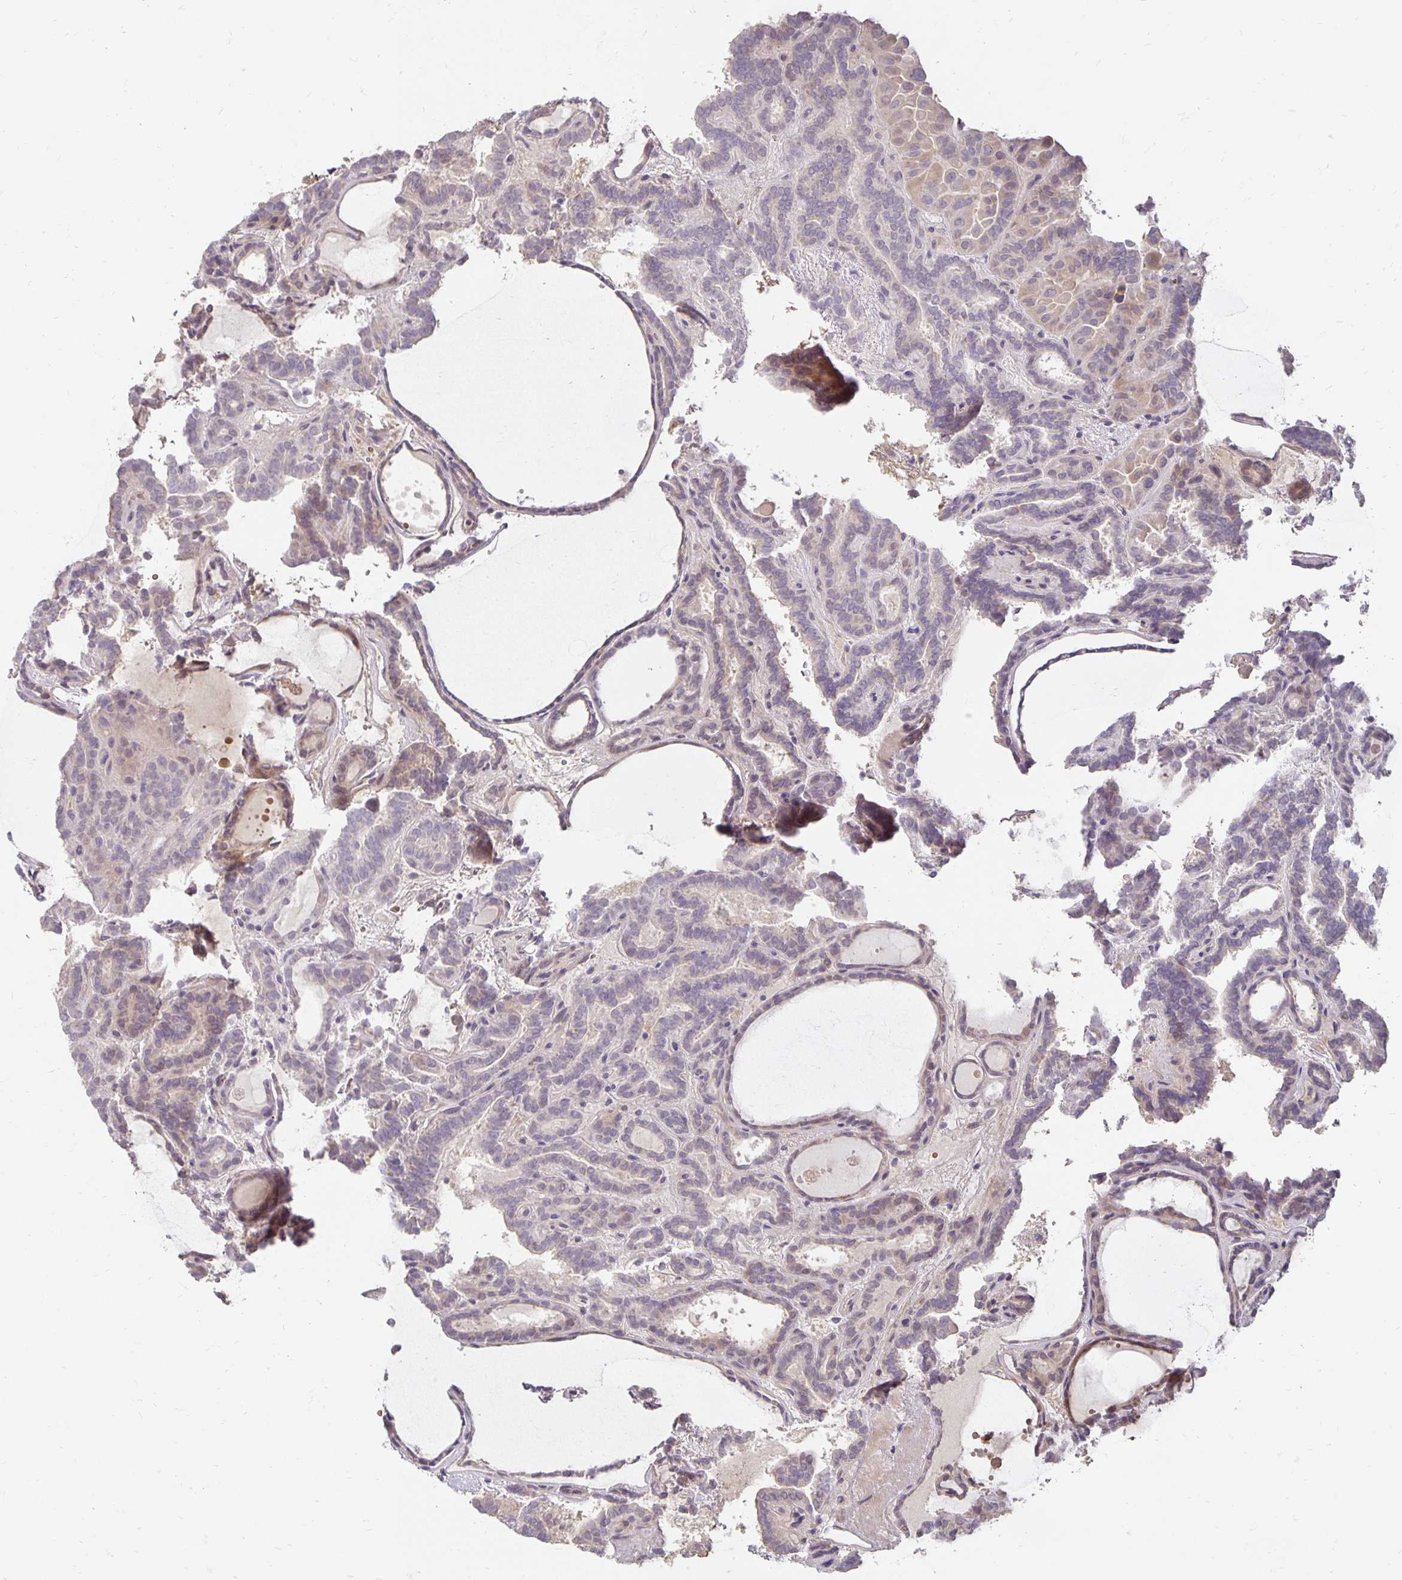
{"staining": {"intensity": "weak", "quantity": "<25%", "location": "cytoplasmic/membranous"}, "tissue": "thyroid cancer", "cell_type": "Tumor cells", "image_type": "cancer", "snomed": [{"axis": "morphology", "description": "Papillary adenocarcinoma, NOS"}, {"axis": "topography", "description": "Thyroid gland"}], "caption": "High power microscopy micrograph of an immunohistochemistry (IHC) photomicrograph of papillary adenocarcinoma (thyroid), revealing no significant staining in tumor cells.", "gene": "CST6", "patient": {"sex": "female", "age": 46}}